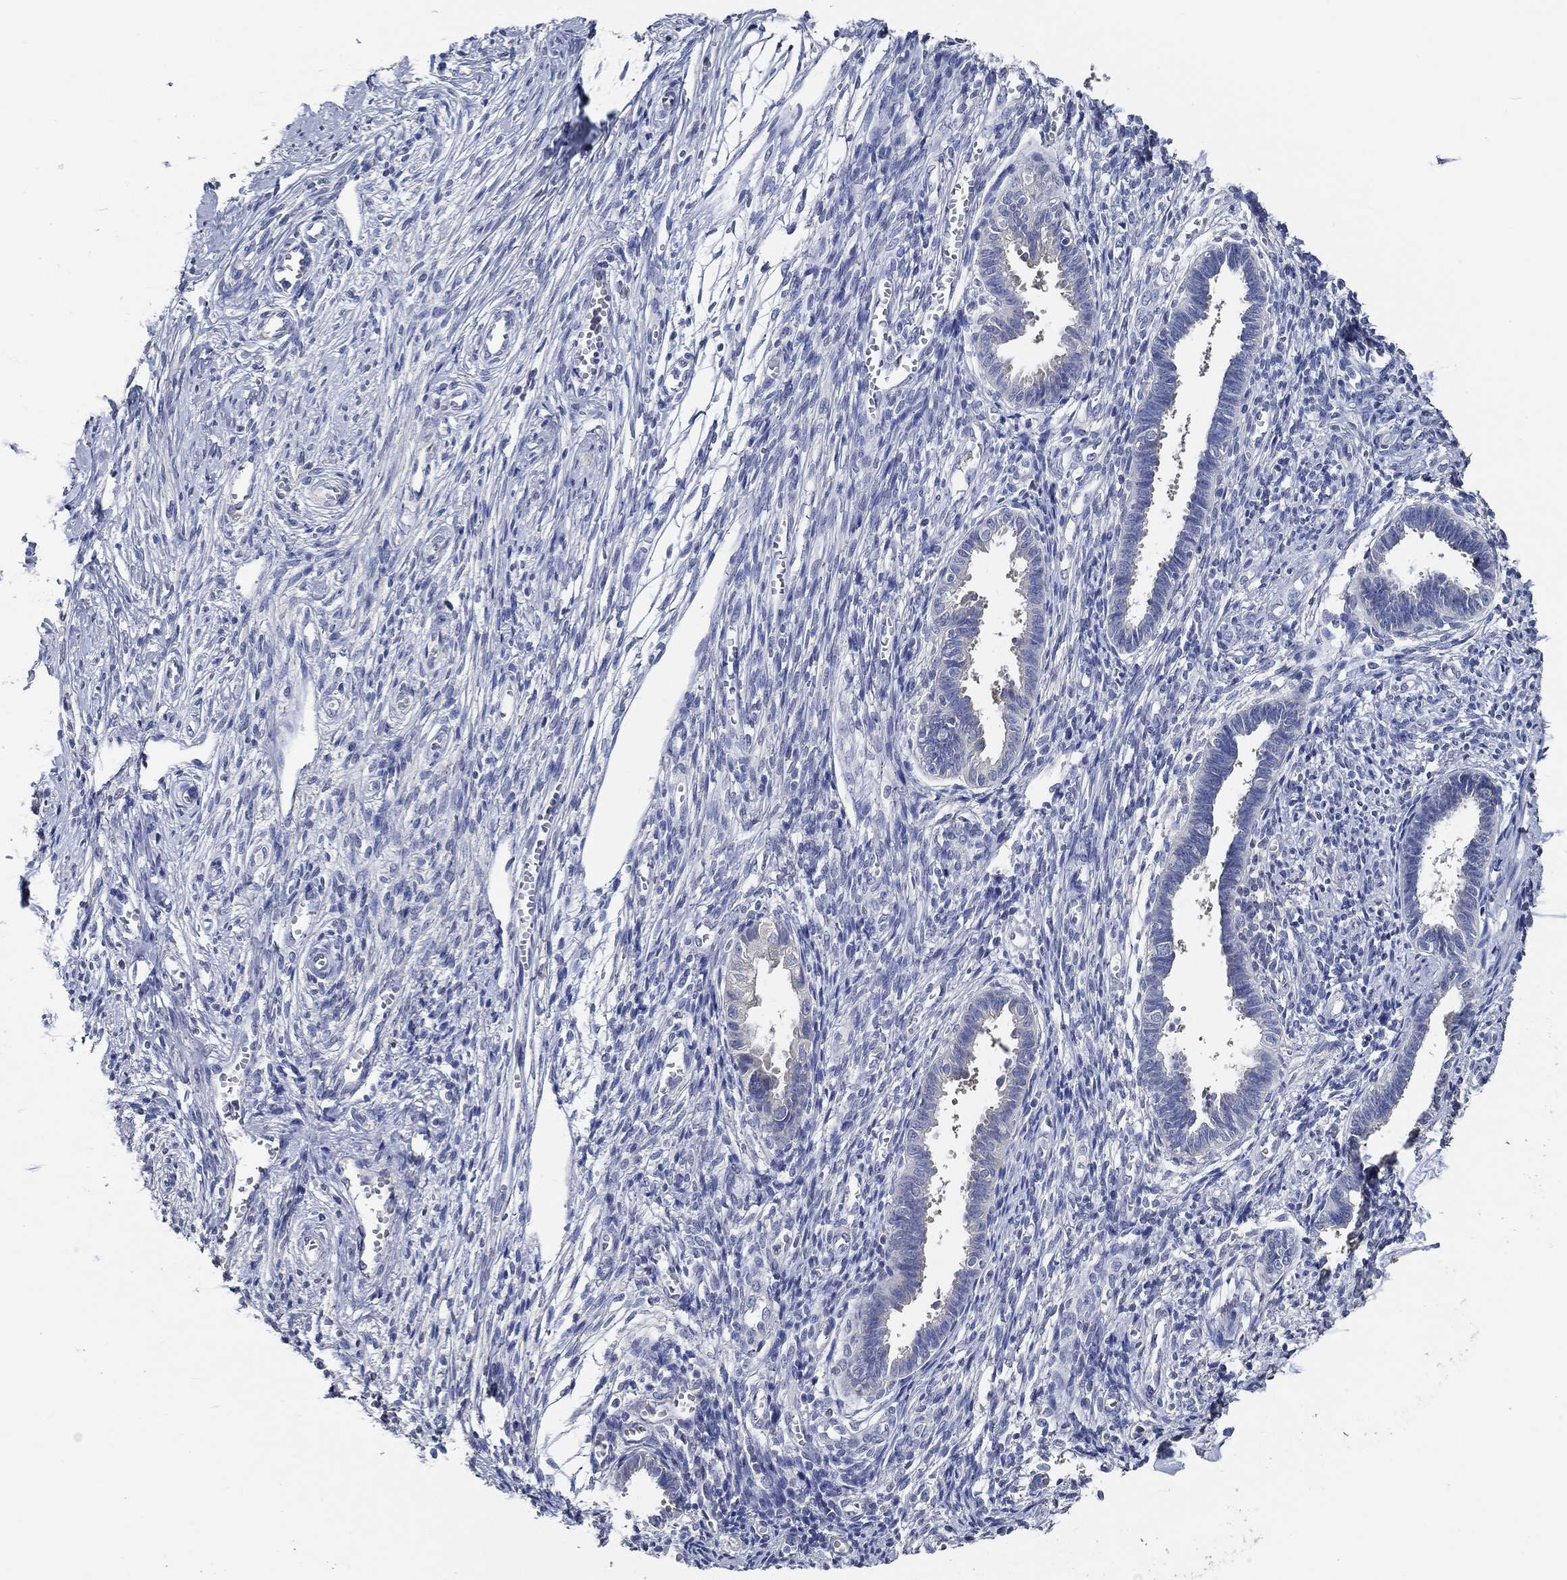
{"staining": {"intensity": "negative", "quantity": "none", "location": "none"}, "tissue": "endometrium", "cell_type": "Cells in endometrial stroma", "image_type": "normal", "snomed": [{"axis": "morphology", "description": "Normal tissue, NOS"}, {"axis": "topography", "description": "Cervix"}, {"axis": "topography", "description": "Endometrium"}], "caption": "Immunohistochemistry micrograph of benign endometrium stained for a protein (brown), which exhibits no expression in cells in endometrial stroma. (Immunohistochemistry, brightfield microscopy, high magnification).", "gene": "DOCK3", "patient": {"sex": "female", "age": 37}}